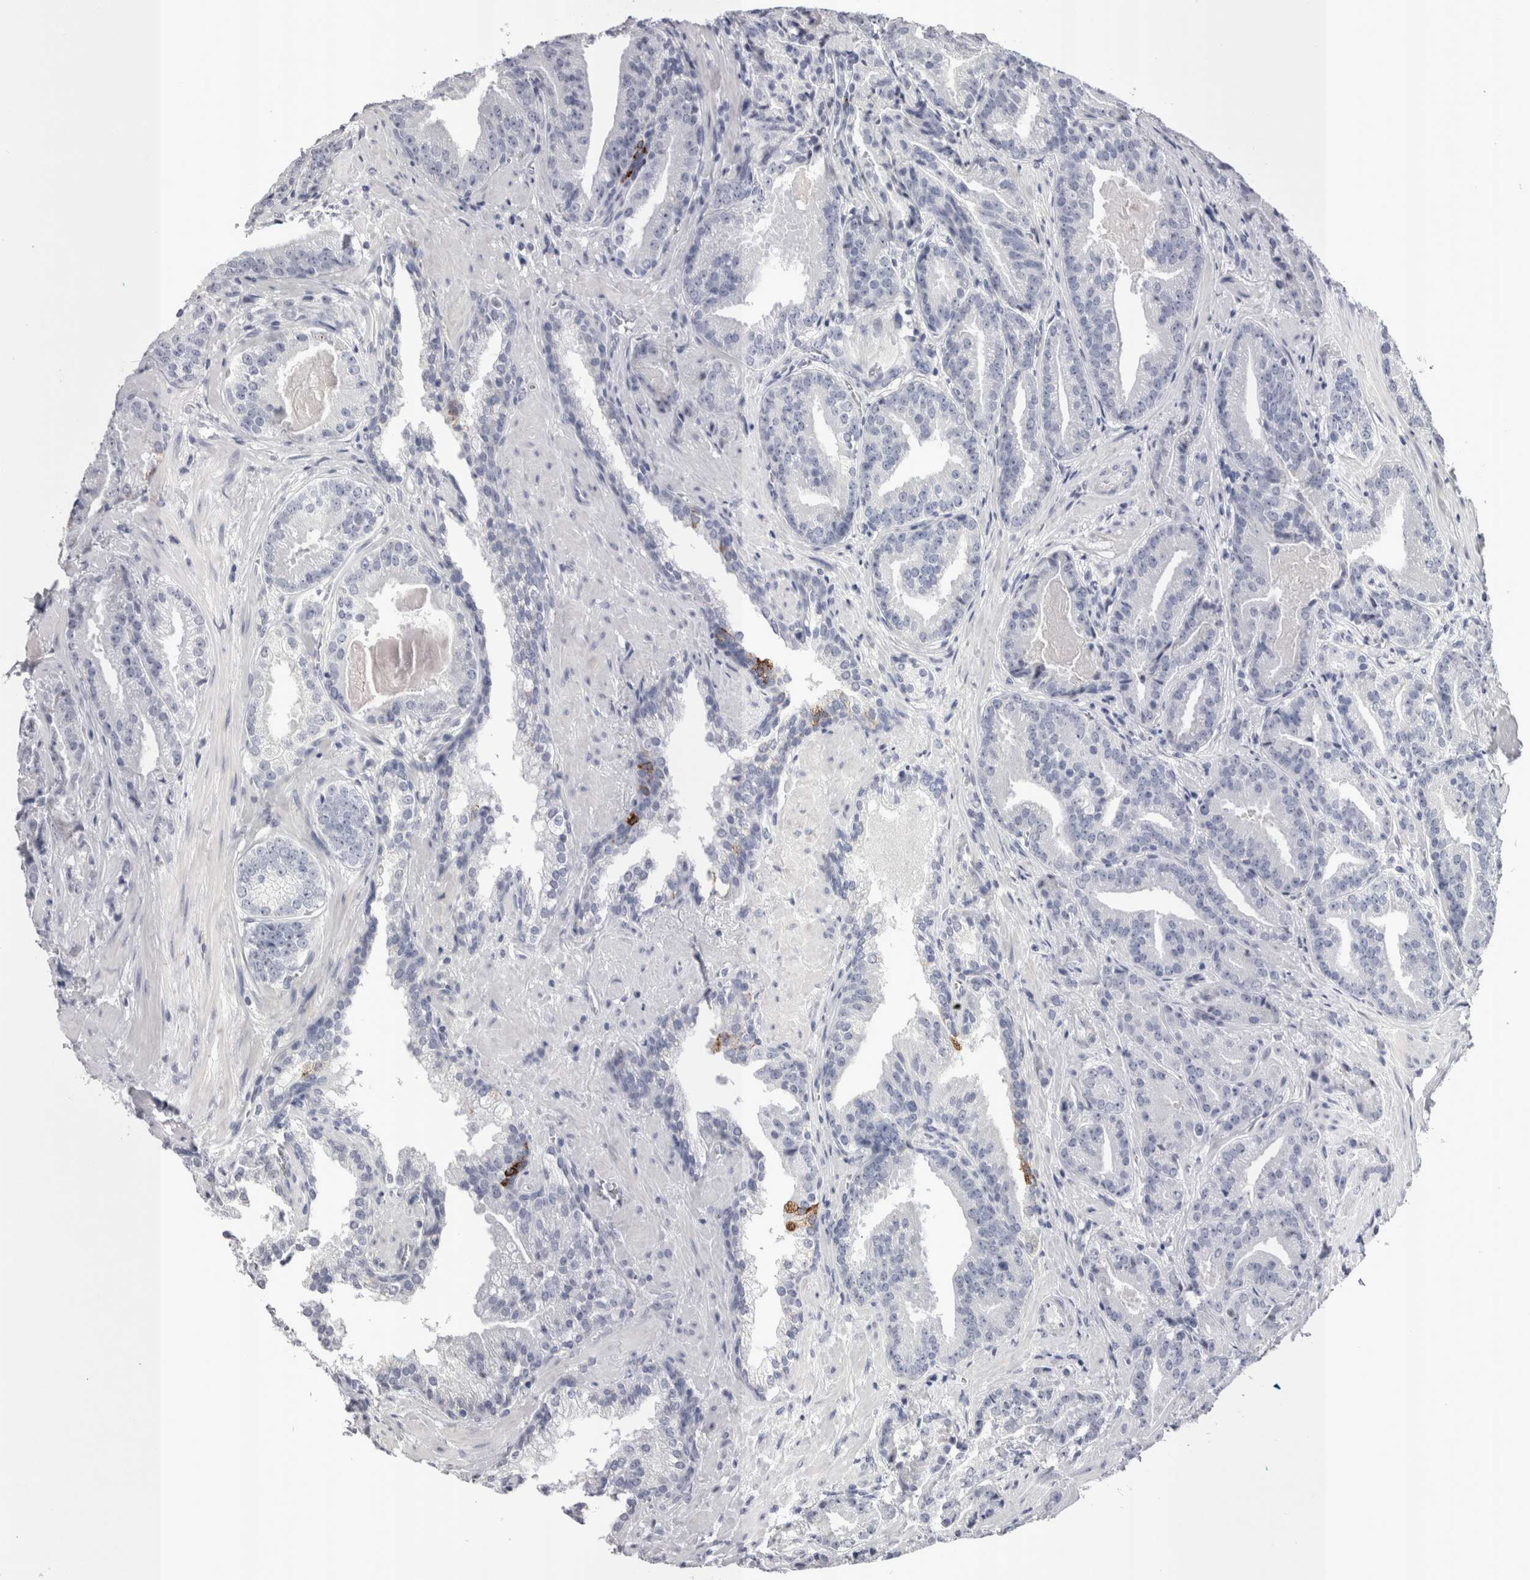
{"staining": {"intensity": "negative", "quantity": "none", "location": "none"}, "tissue": "prostate cancer", "cell_type": "Tumor cells", "image_type": "cancer", "snomed": [{"axis": "morphology", "description": "Adenocarcinoma, Low grade"}, {"axis": "topography", "description": "Prostate"}], "caption": "An immunohistochemistry micrograph of prostate cancer is shown. There is no staining in tumor cells of prostate cancer.", "gene": "PWP2", "patient": {"sex": "male", "age": 67}}